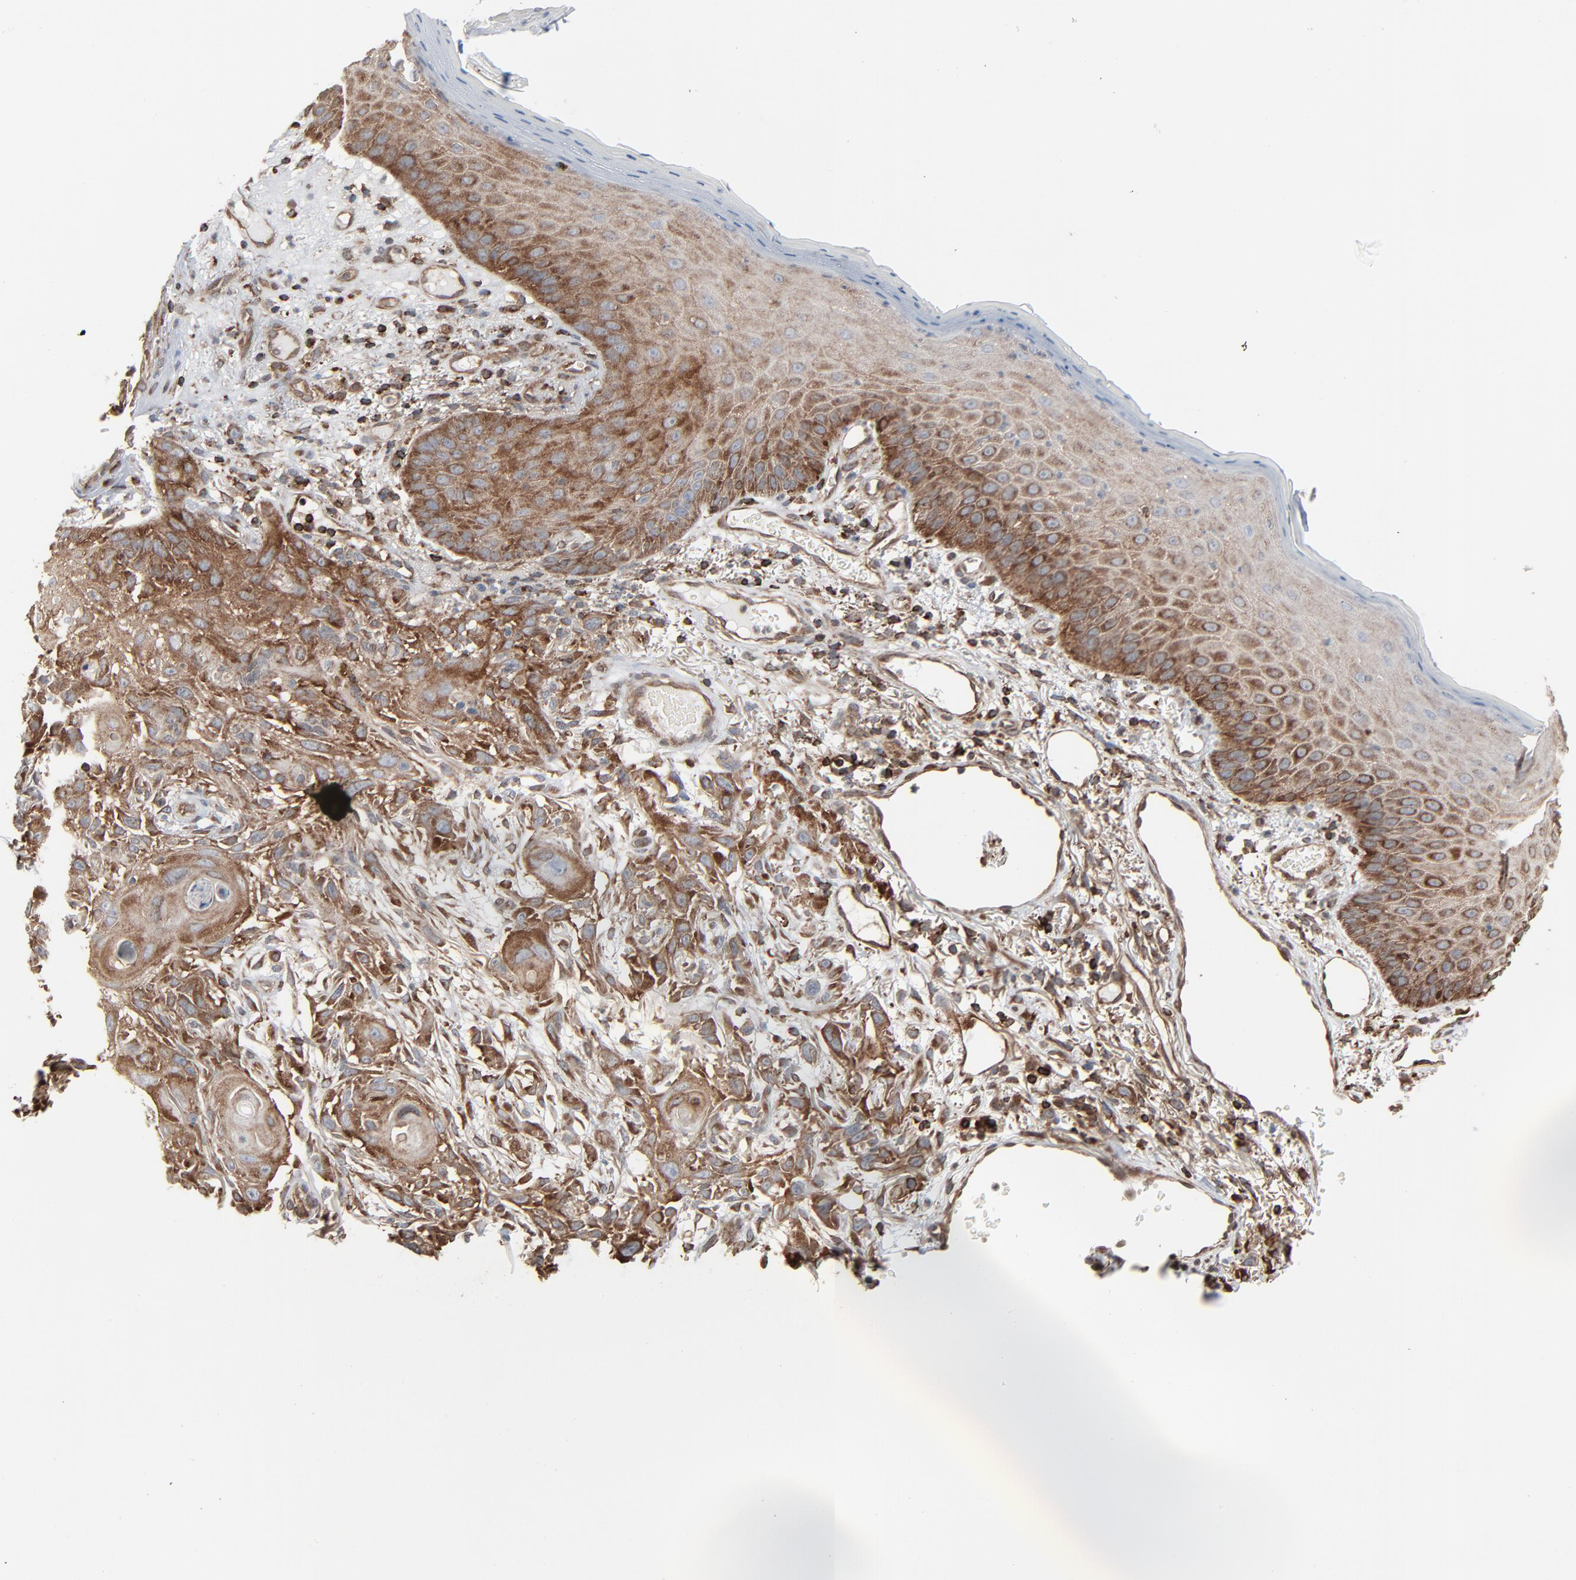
{"staining": {"intensity": "moderate", "quantity": ">75%", "location": "cytoplasmic/membranous"}, "tissue": "skin cancer", "cell_type": "Tumor cells", "image_type": "cancer", "snomed": [{"axis": "morphology", "description": "Squamous cell carcinoma, NOS"}, {"axis": "topography", "description": "Skin"}], "caption": "Skin squamous cell carcinoma tissue shows moderate cytoplasmic/membranous positivity in approximately >75% of tumor cells, visualized by immunohistochemistry.", "gene": "OPTN", "patient": {"sex": "female", "age": 59}}